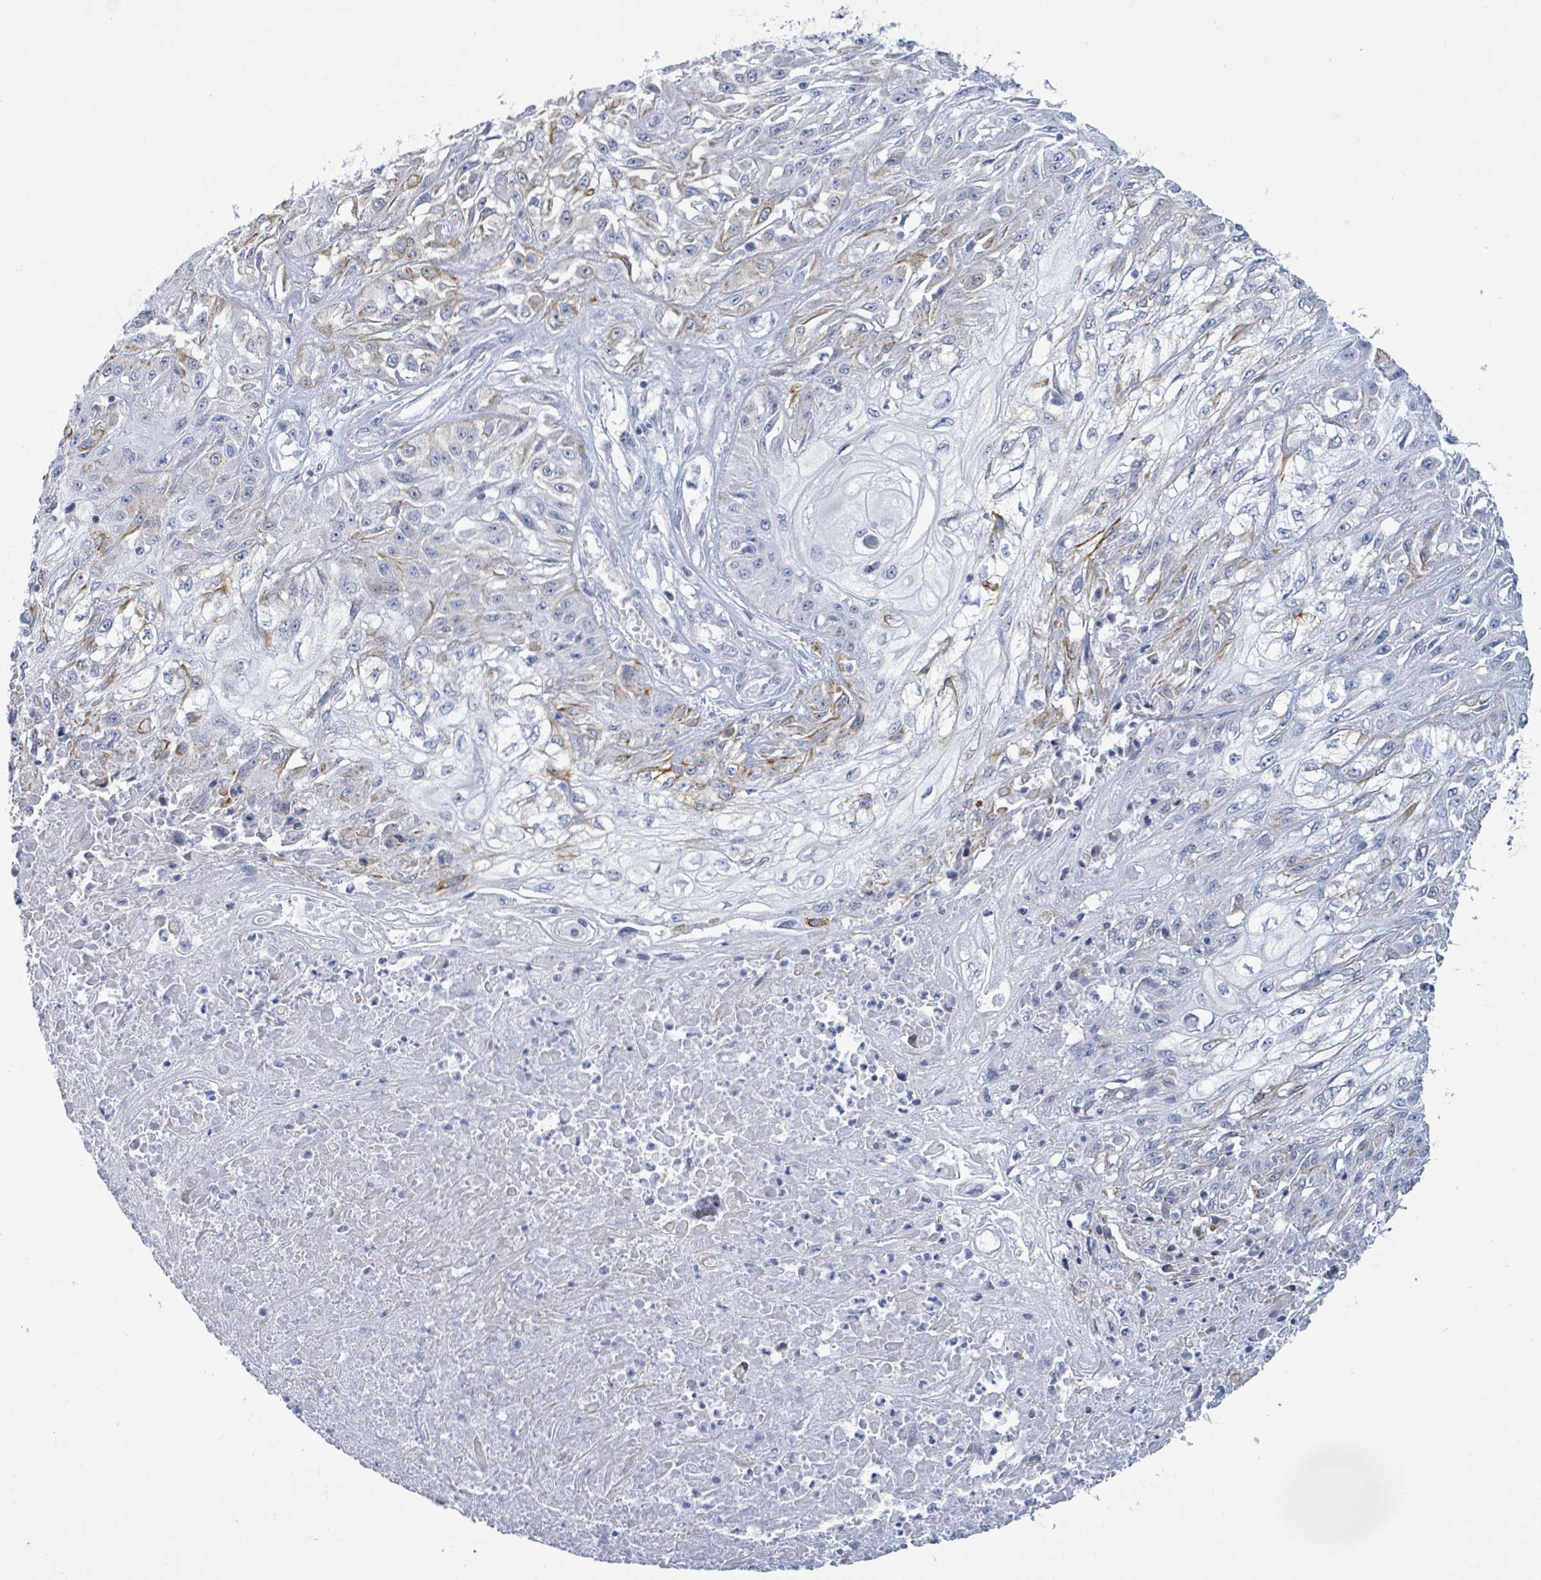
{"staining": {"intensity": "negative", "quantity": "none", "location": "none"}, "tissue": "skin cancer", "cell_type": "Tumor cells", "image_type": "cancer", "snomed": [{"axis": "morphology", "description": "Squamous cell carcinoma, NOS"}, {"axis": "morphology", "description": "Squamous cell carcinoma, metastatic, NOS"}, {"axis": "topography", "description": "Skin"}, {"axis": "topography", "description": "Lymph node"}], "caption": "Tumor cells show no significant positivity in skin squamous cell carcinoma.", "gene": "KRT8", "patient": {"sex": "male", "age": 75}}